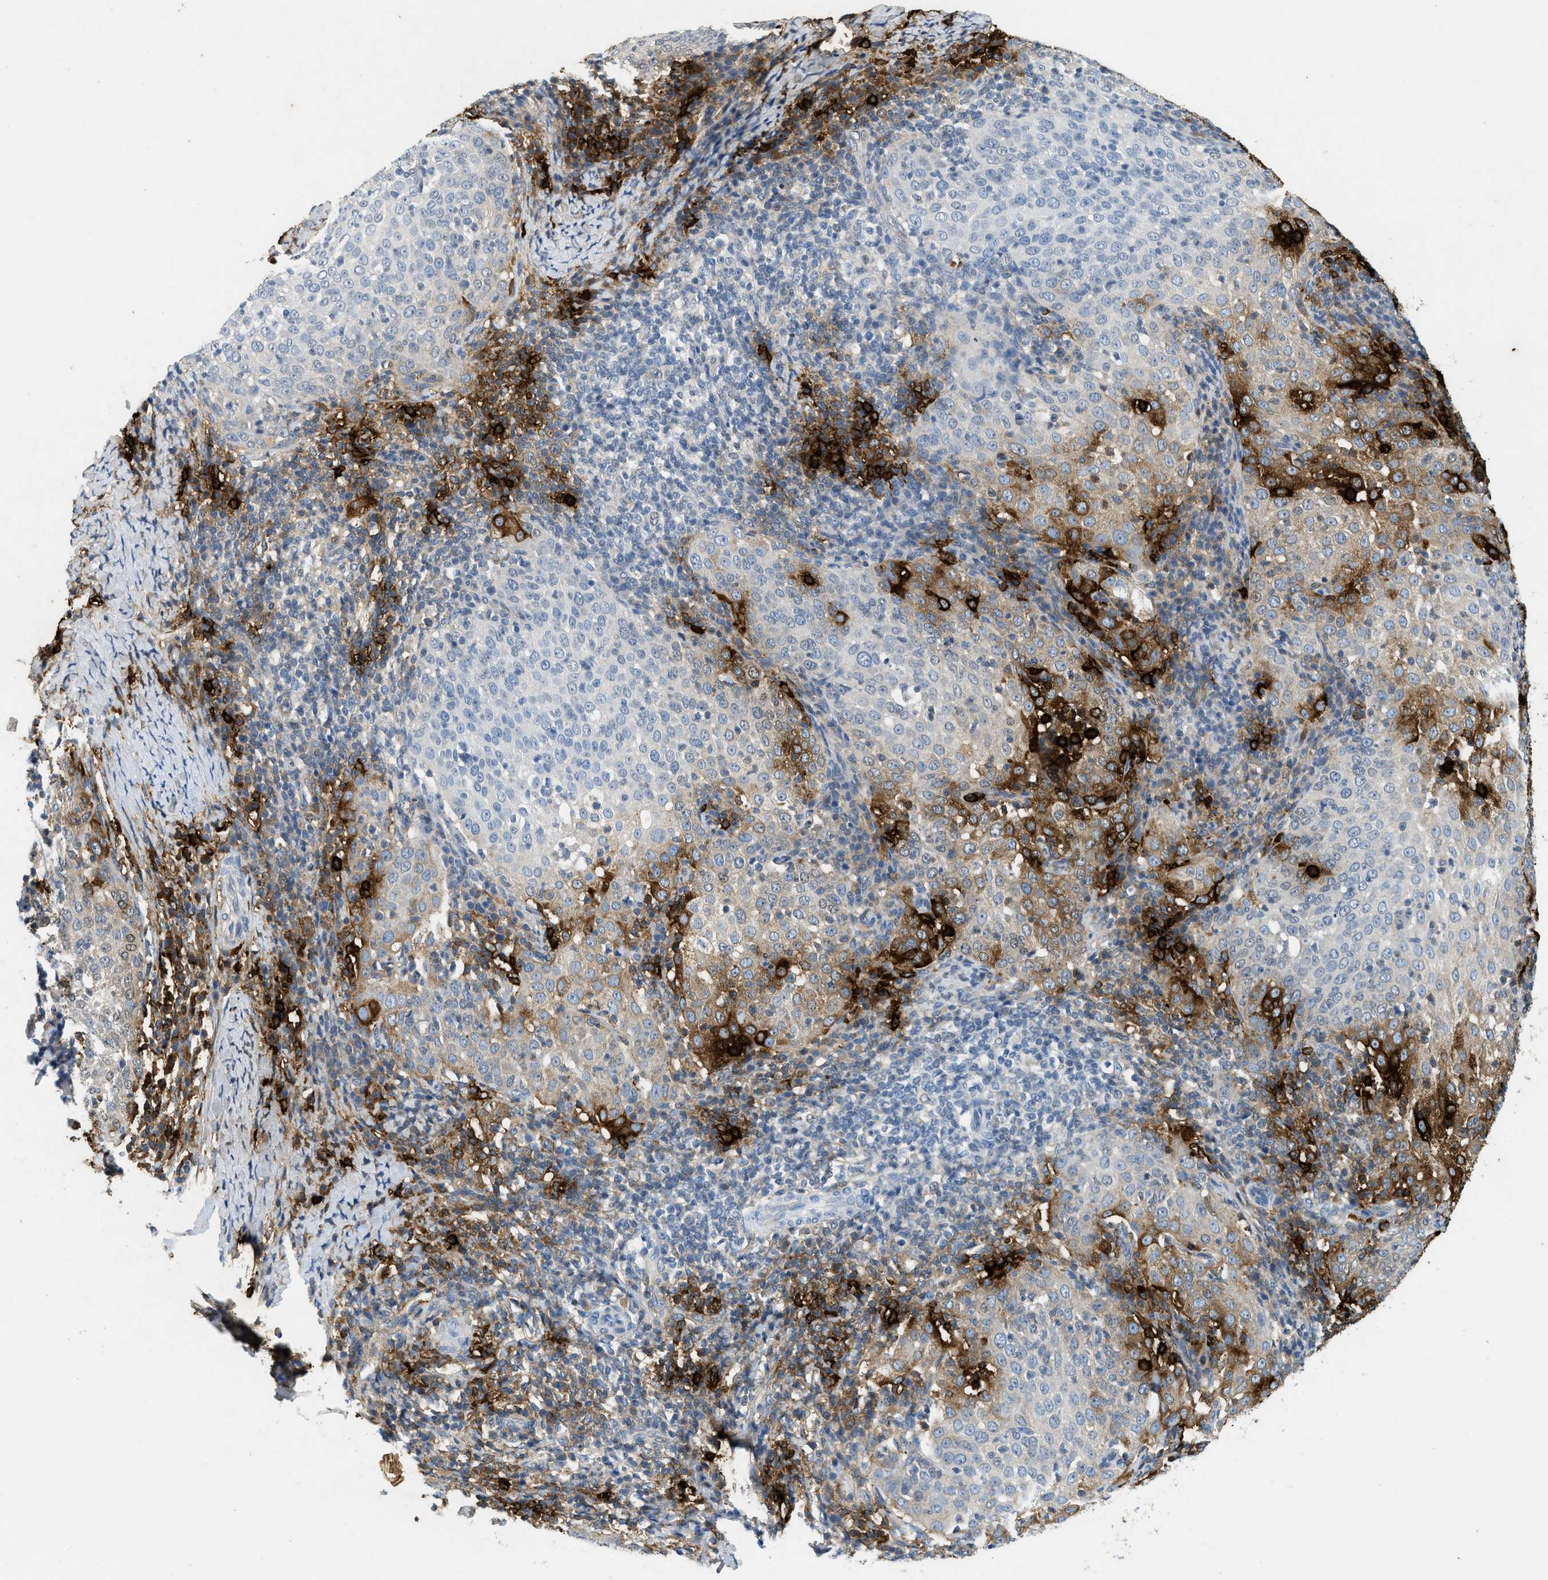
{"staining": {"intensity": "strong", "quantity": "<25%", "location": "cytoplasmic/membranous"}, "tissue": "cervical cancer", "cell_type": "Tumor cells", "image_type": "cancer", "snomed": [{"axis": "morphology", "description": "Squamous cell carcinoma, NOS"}, {"axis": "topography", "description": "Cervix"}], "caption": "This histopathology image reveals squamous cell carcinoma (cervical) stained with immunohistochemistry to label a protein in brown. The cytoplasmic/membranous of tumor cells show strong positivity for the protein. Nuclei are counter-stained blue.", "gene": "TPSAB1", "patient": {"sex": "female", "age": 51}}